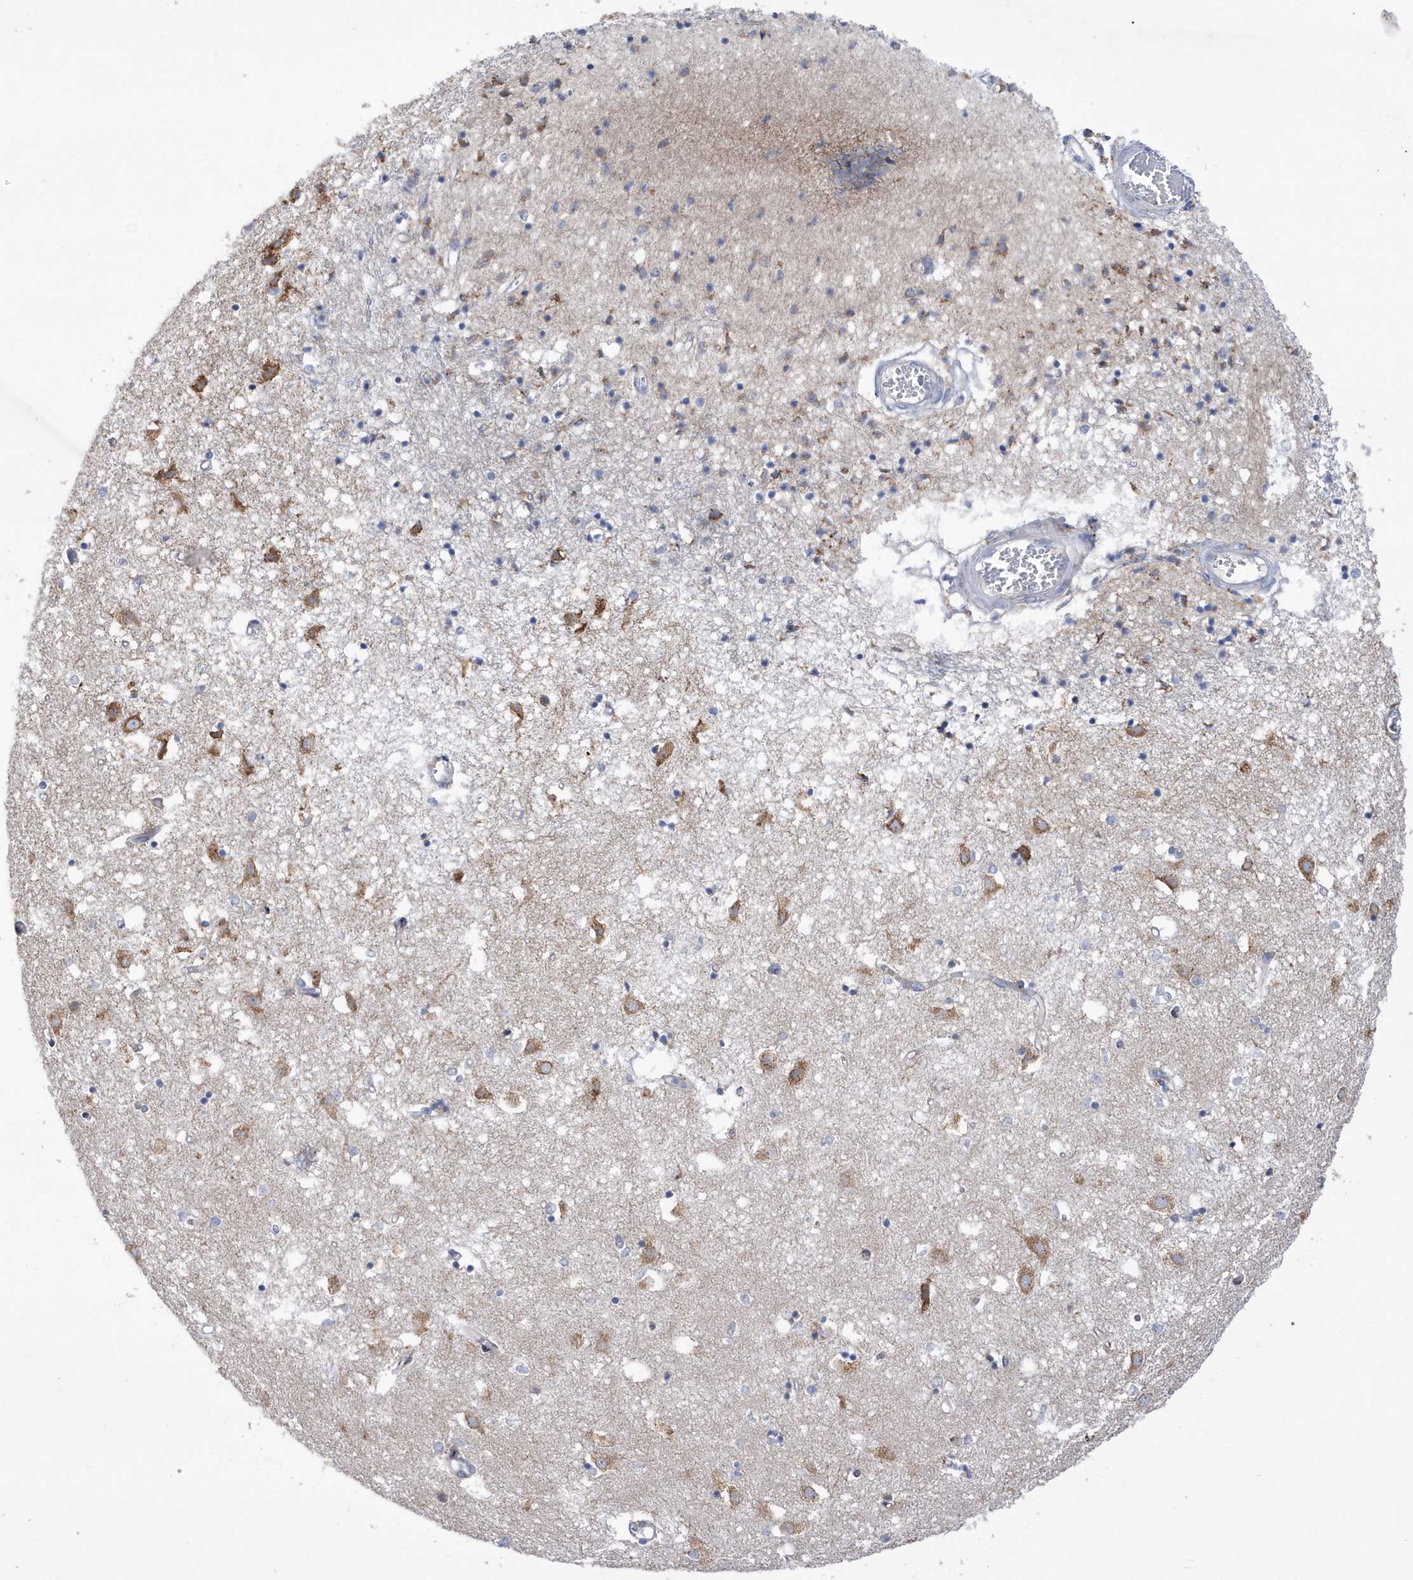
{"staining": {"intensity": "negative", "quantity": "none", "location": "none"}, "tissue": "caudate", "cell_type": "Glial cells", "image_type": "normal", "snomed": [{"axis": "morphology", "description": "Normal tissue, NOS"}, {"axis": "topography", "description": "Lateral ventricle wall"}], "caption": "This is an immunohistochemistry (IHC) histopathology image of benign human caudate. There is no positivity in glial cells.", "gene": "MED31", "patient": {"sex": "male", "age": 70}}